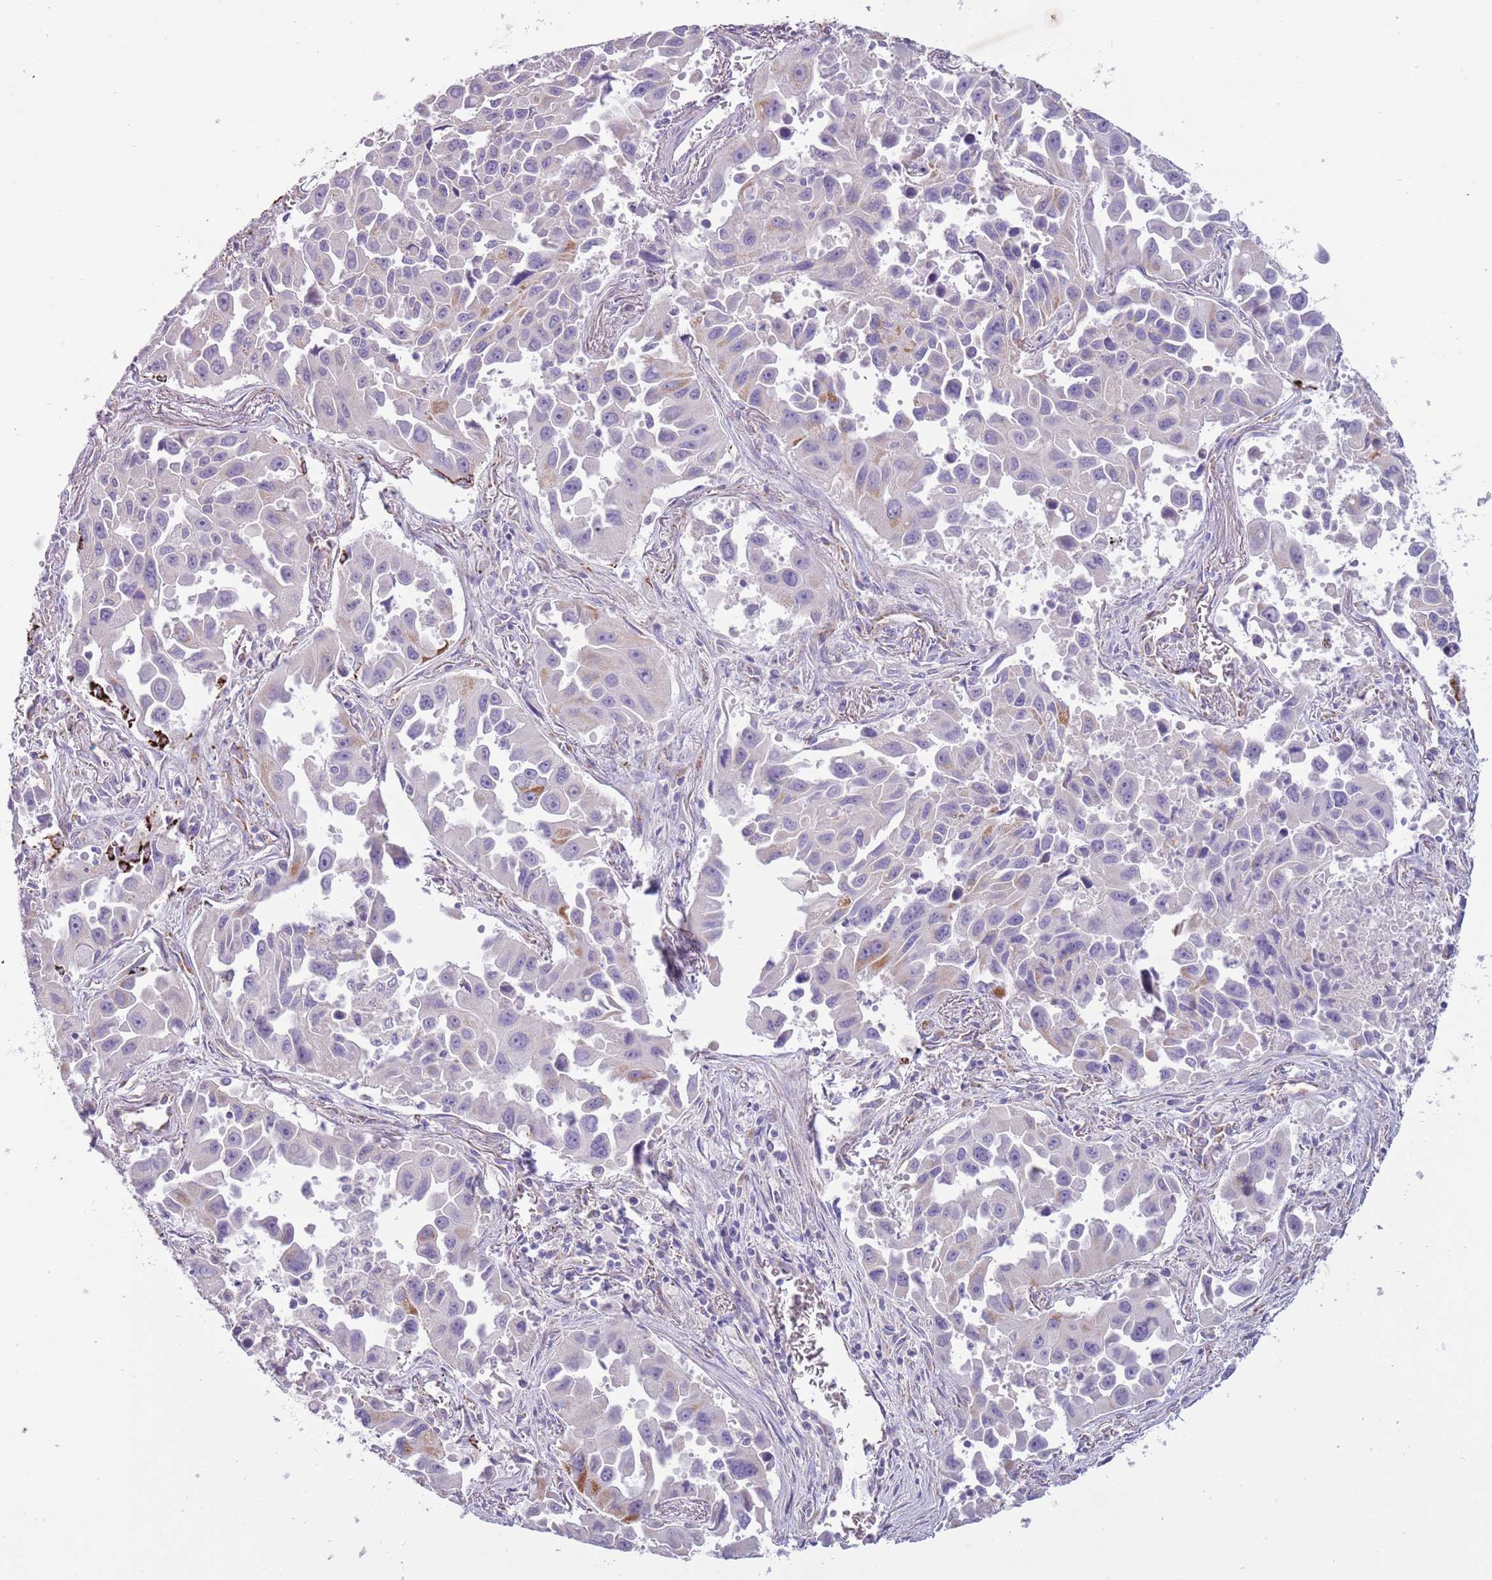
{"staining": {"intensity": "negative", "quantity": "none", "location": "none"}, "tissue": "lung cancer", "cell_type": "Tumor cells", "image_type": "cancer", "snomed": [{"axis": "morphology", "description": "Adenocarcinoma, NOS"}, {"axis": "topography", "description": "Lung"}], "caption": "DAB (3,3'-diaminobenzidine) immunohistochemical staining of lung cancer exhibits no significant positivity in tumor cells. Nuclei are stained in blue.", "gene": "RNF222", "patient": {"sex": "male", "age": 66}}